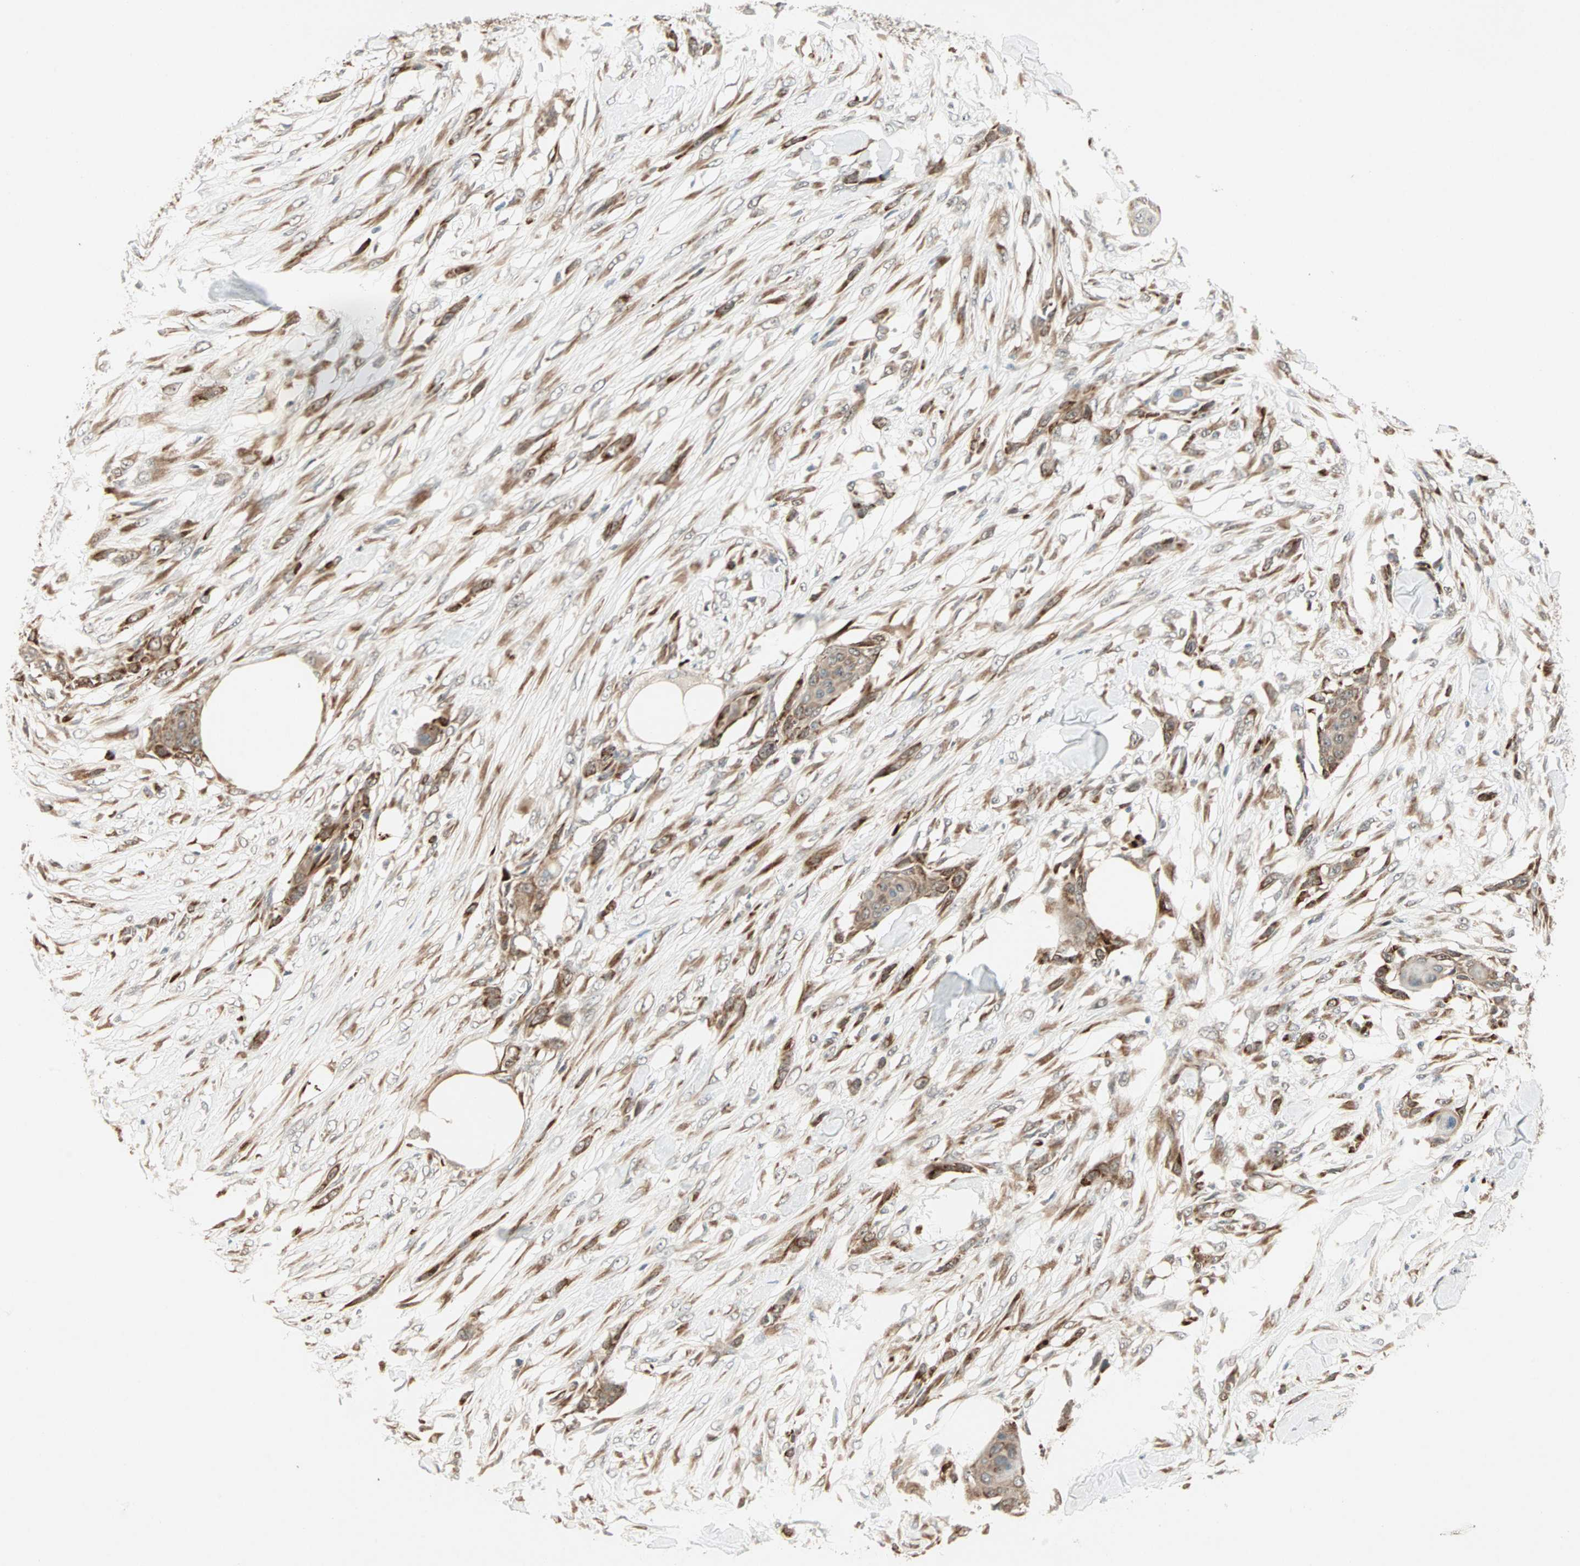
{"staining": {"intensity": "moderate", "quantity": ">75%", "location": "cytoplasmic/membranous"}, "tissue": "skin cancer", "cell_type": "Tumor cells", "image_type": "cancer", "snomed": [{"axis": "morphology", "description": "Squamous cell carcinoma, NOS"}, {"axis": "topography", "description": "Skin"}], "caption": "A brown stain labels moderate cytoplasmic/membranous positivity of a protein in human skin cancer (squamous cell carcinoma) tumor cells. The protein of interest is shown in brown color, while the nuclei are stained blue.", "gene": "ZNF37A", "patient": {"sex": "female", "age": 59}}